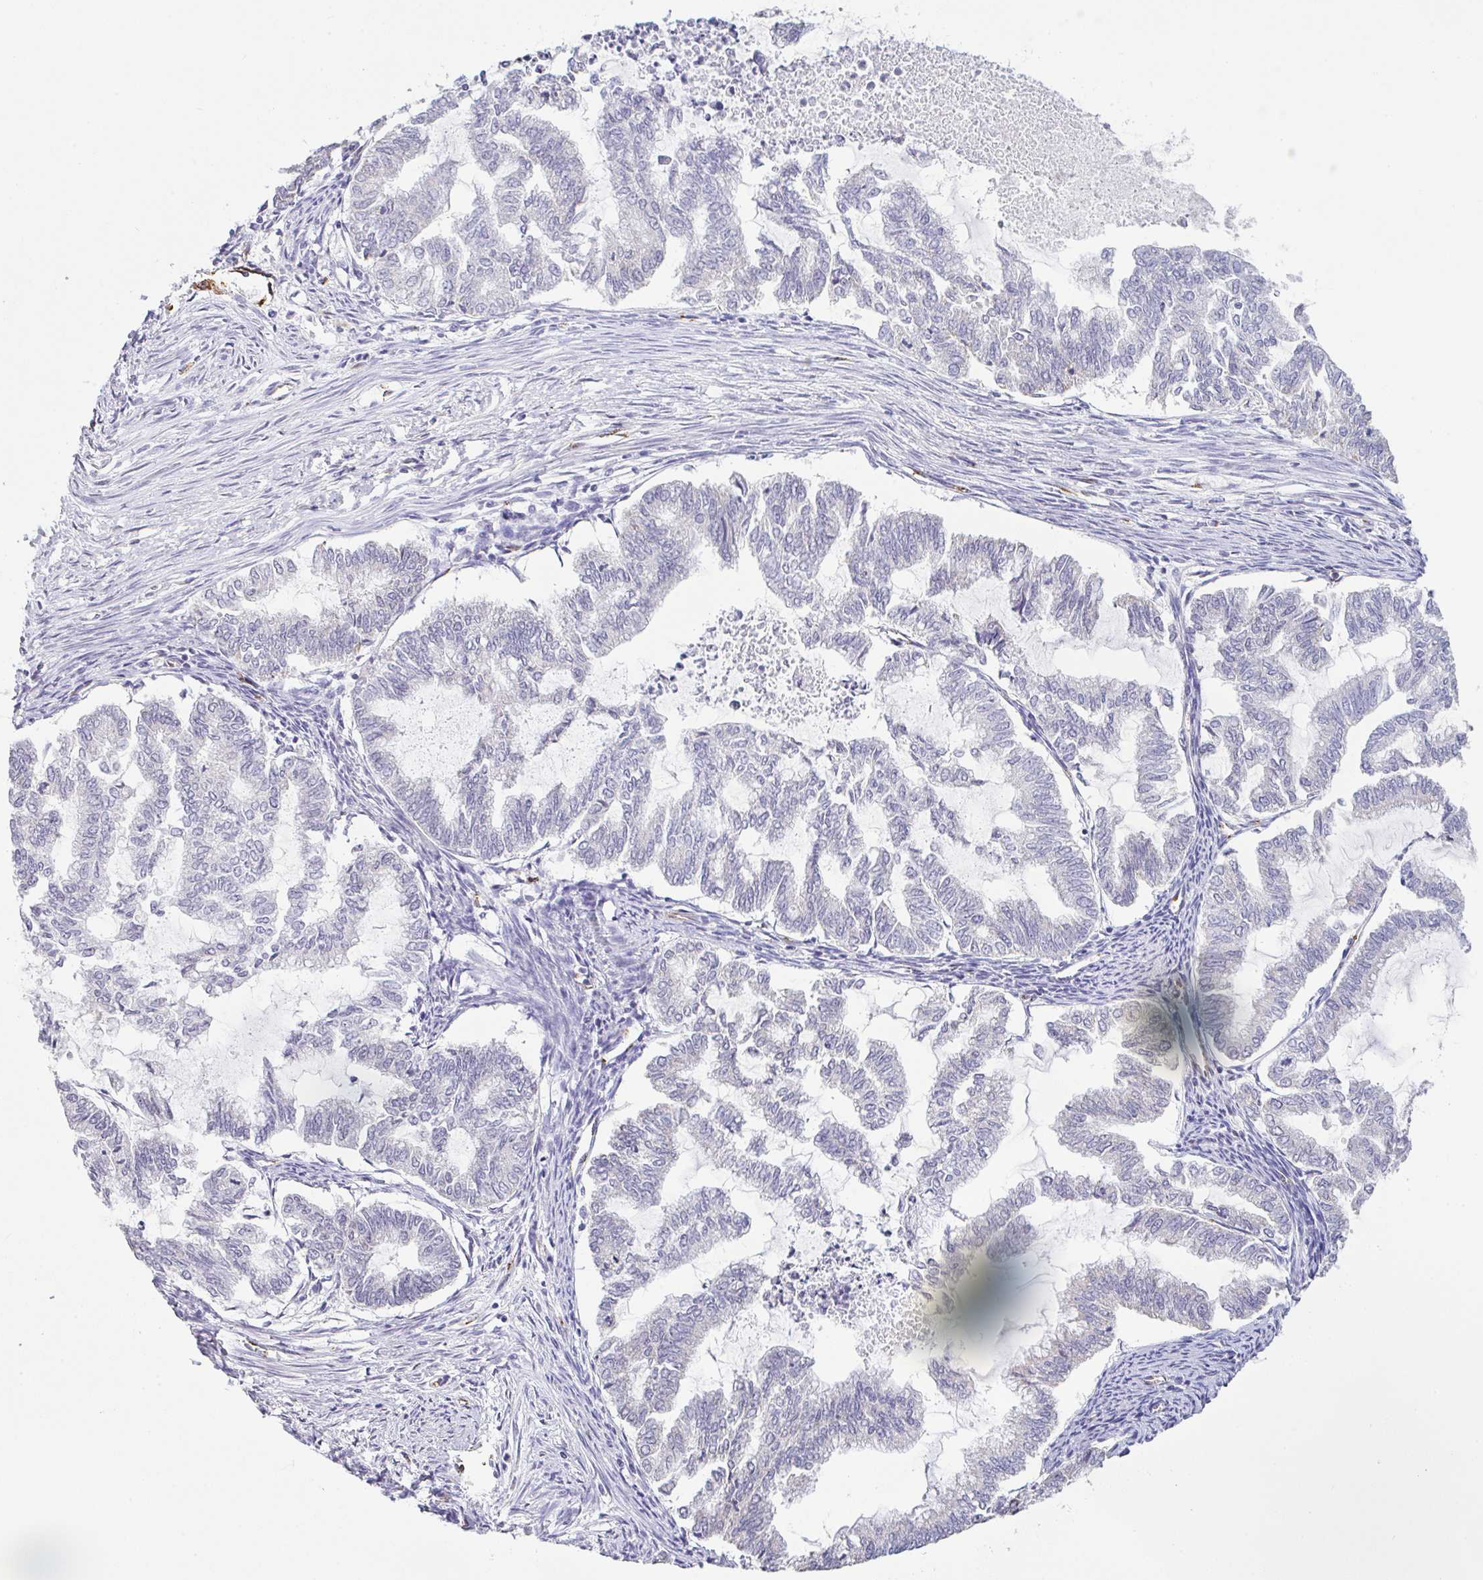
{"staining": {"intensity": "negative", "quantity": "none", "location": "none"}, "tissue": "endometrial cancer", "cell_type": "Tumor cells", "image_type": "cancer", "snomed": [{"axis": "morphology", "description": "Adenocarcinoma, NOS"}, {"axis": "topography", "description": "Endometrium"}], "caption": "There is no significant expression in tumor cells of endometrial adenocarcinoma.", "gene": "PLCD4", "patient": {"sex": "female", "age": 79}}